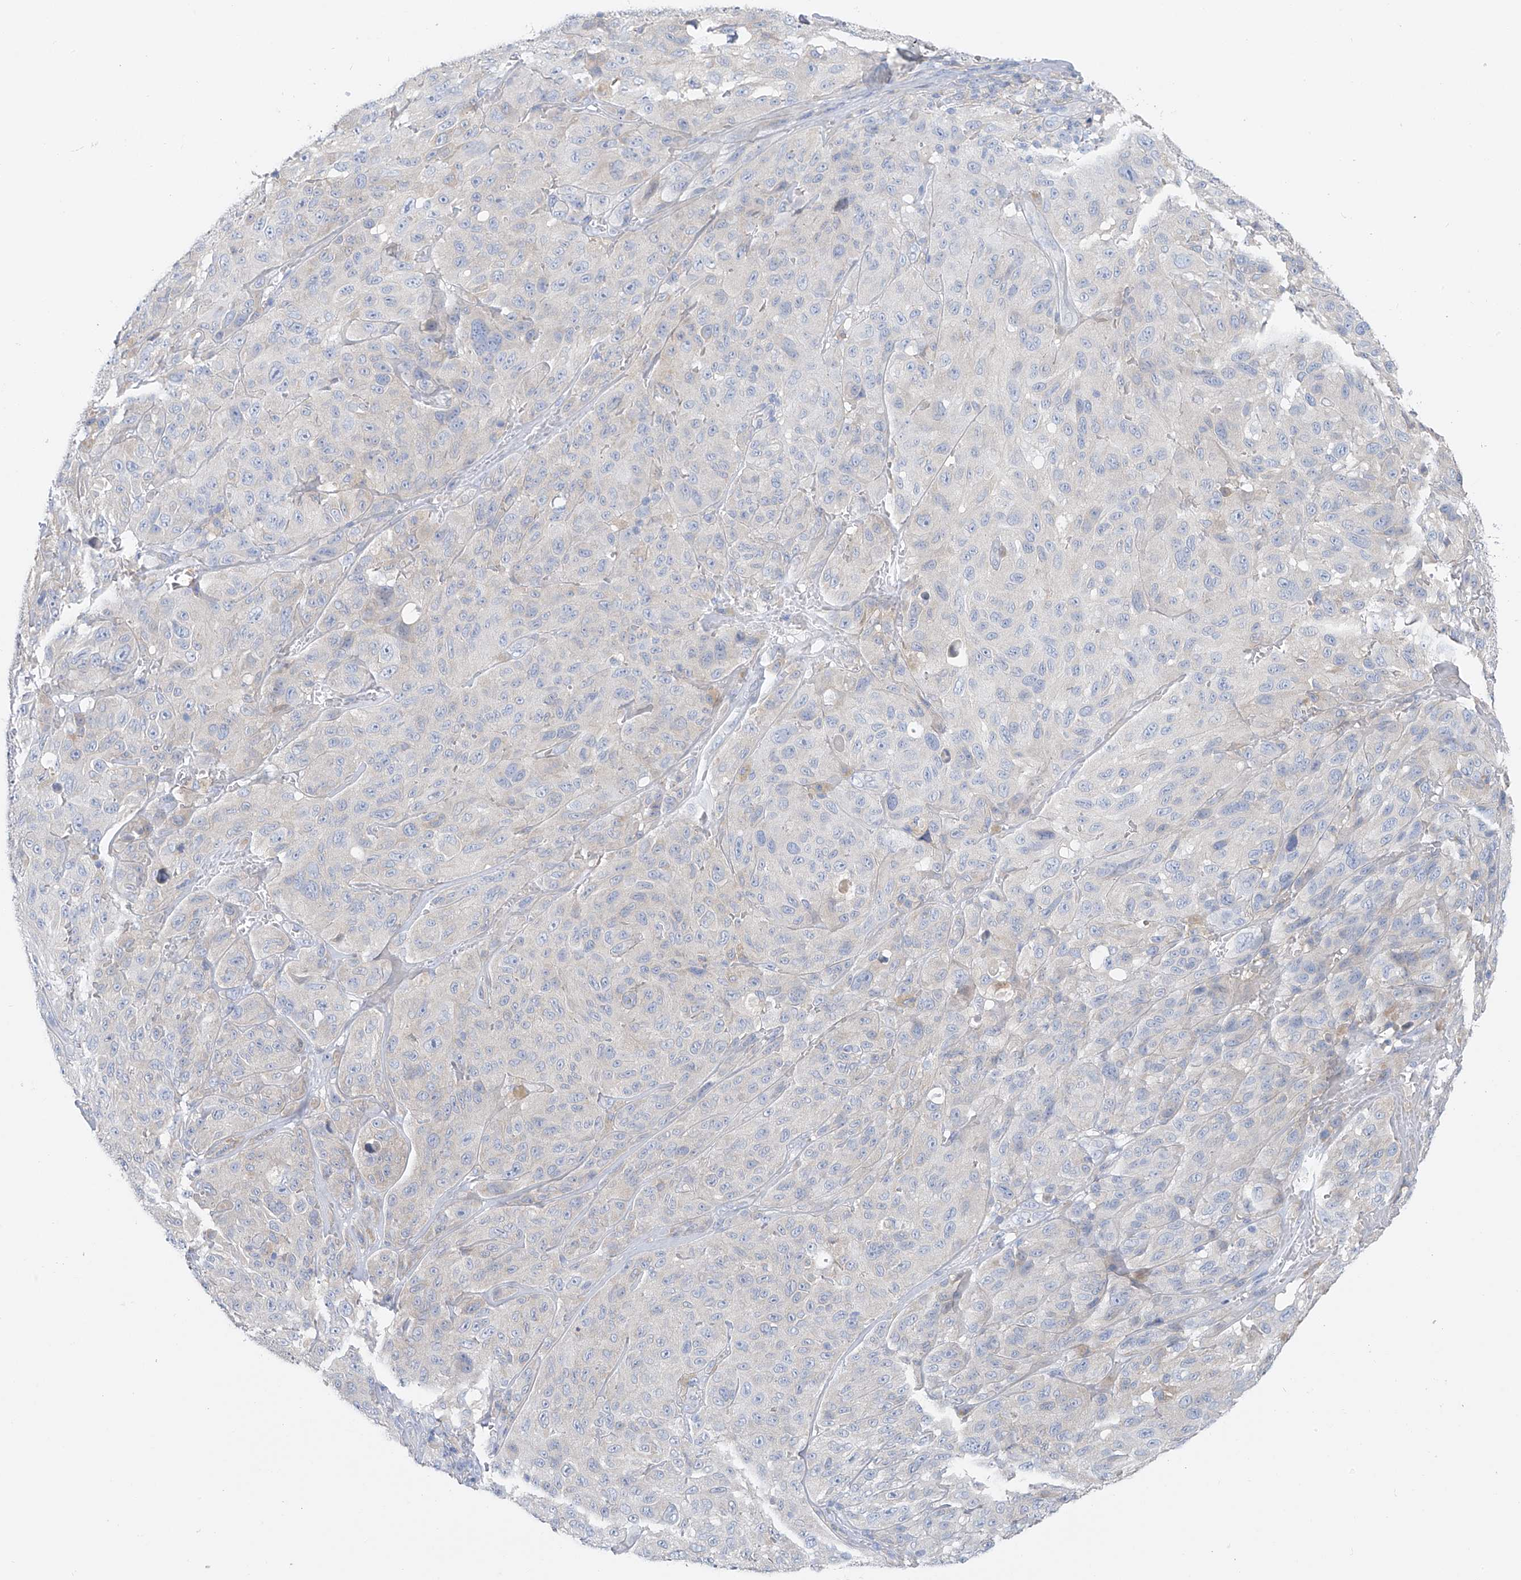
{"staining": {"intensity": "negative", "quantity": "none", "location": "none"}, "tissue": "melanoma", "cell_type": "Tumor cells", "image_type": "cancer", "snomed": [{"axis": "morphology", "description": "Malignant melanoma, NOS"}, {"axis": "topography", "description": "Skin"}], "caption": "Immunohistochemistry (IHC) of human melanoma shows no expression in tumor cells.", "gene": "POMGNT2", "patient": {"sex": "male", "age": 66}}